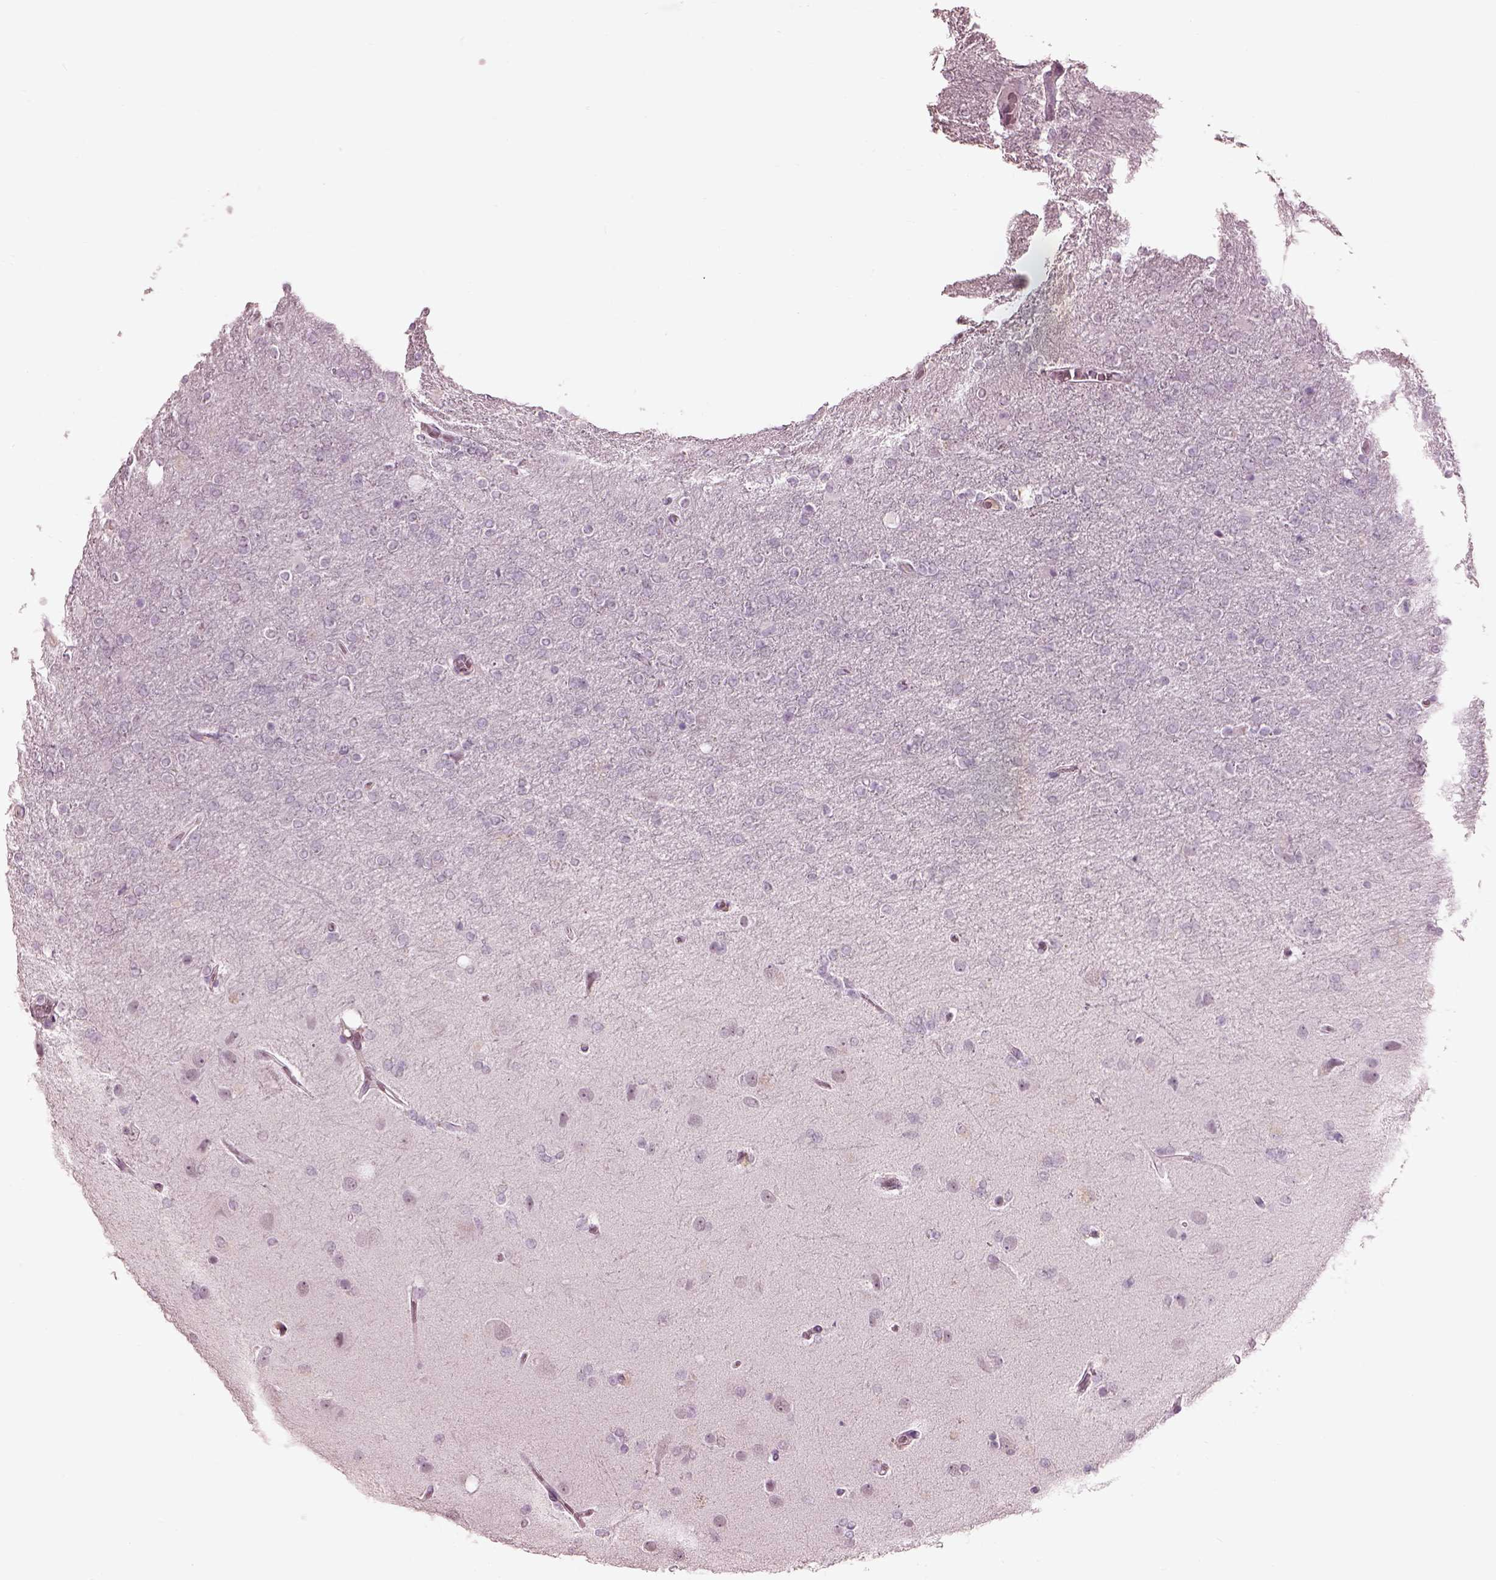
{"staining": {"intensity": "negative", "quantity": "none", "location": "none"}, "tissue": "glioma", "cell_type": "Tumor cells", "image_type": "cancer", "snomed": [{"axis": "morphology", "description": "Glioma, malignant, High grade"}, {"axis": "topography", "description": "Cerebral cortex"}], "caption": "An IHC histopathology image of malignant glioma (high-grade) is shown. There is no staining in tumor cells of malignant glioma (high-grade). Nuclei are stained in blue.", "gene": "GARIN4", "patient": {"sex": "male", "age": 70}}